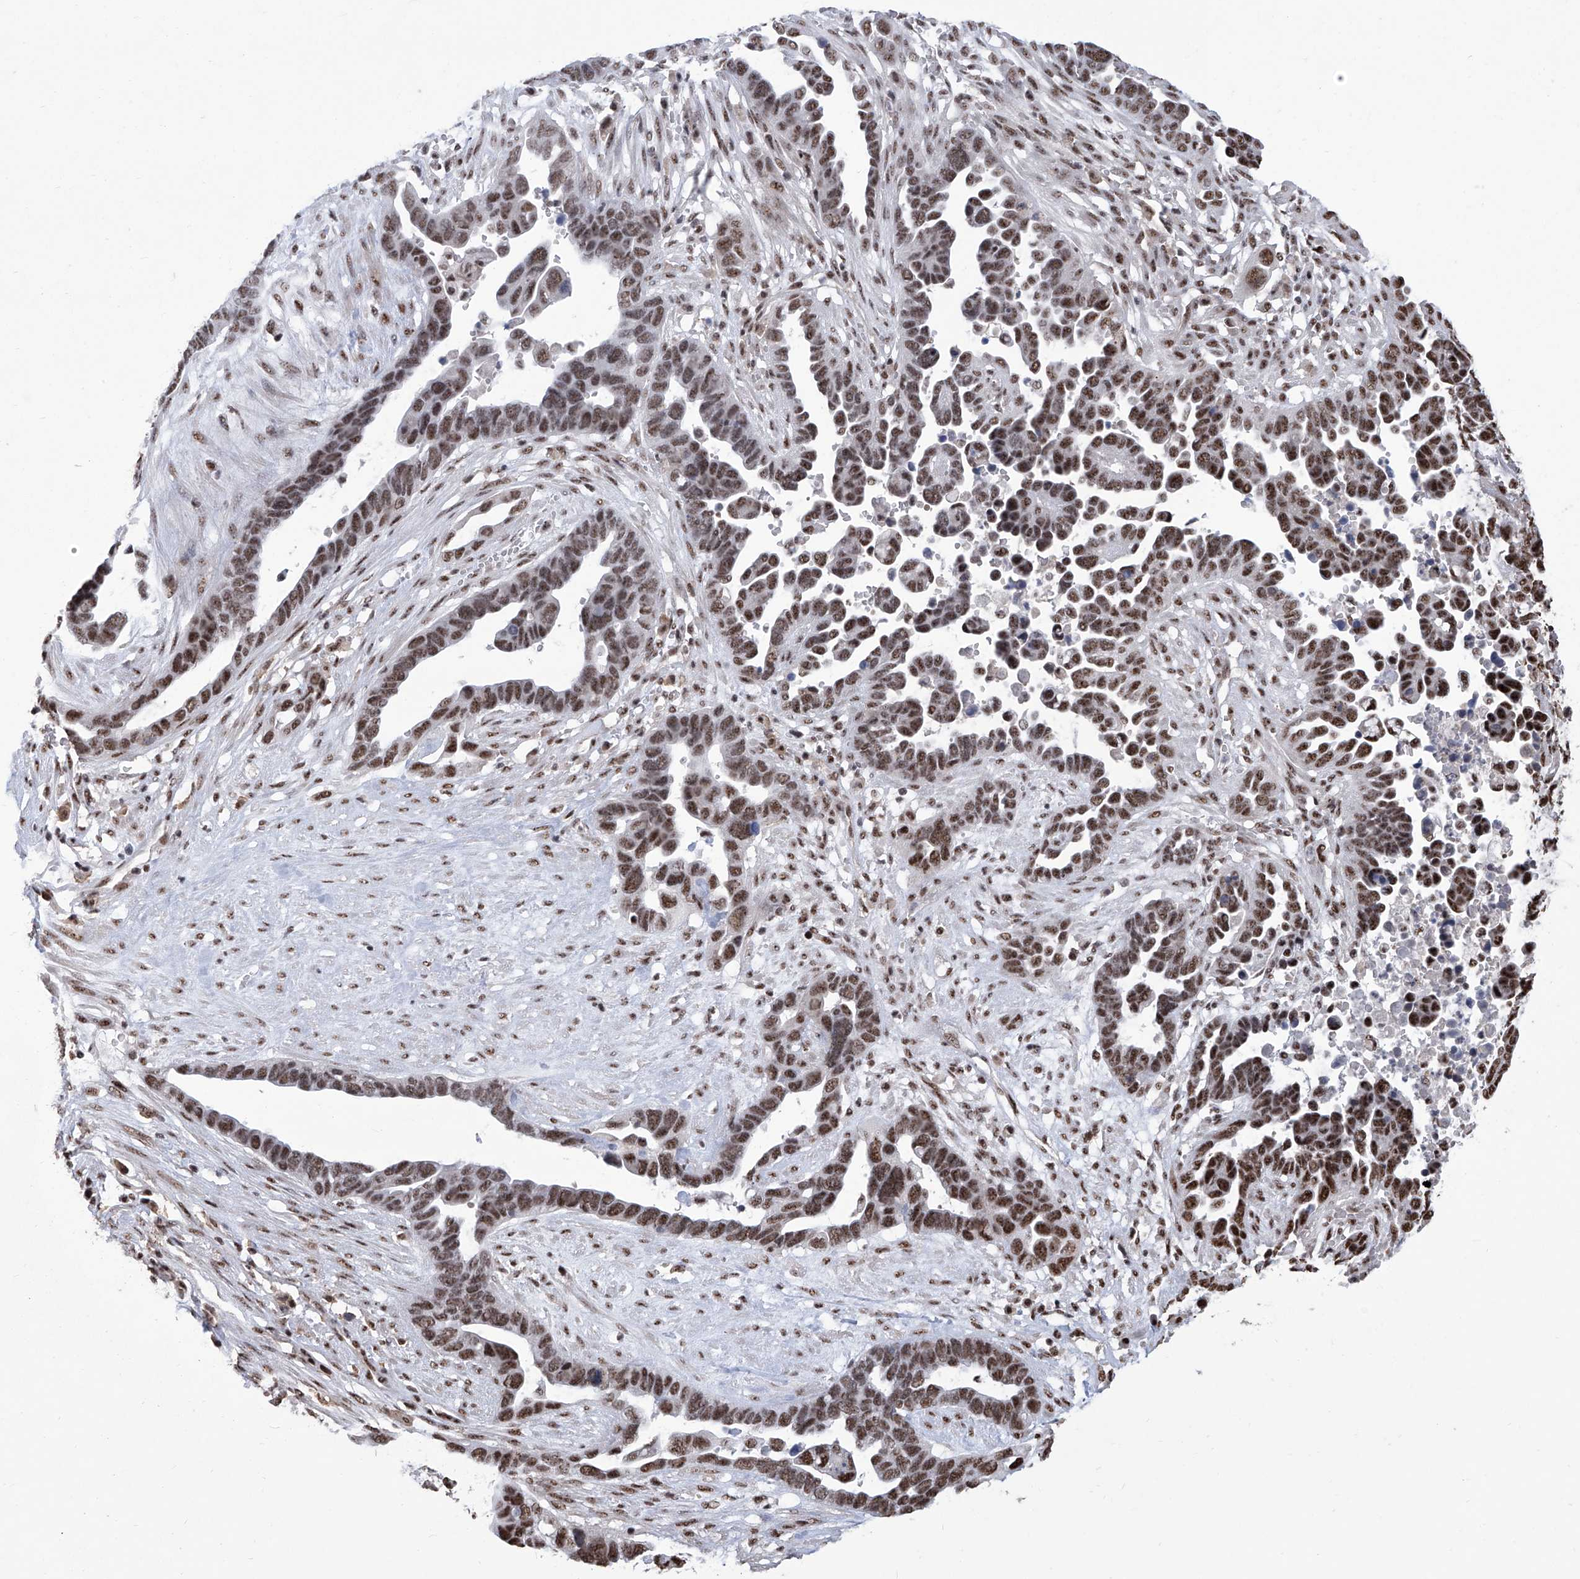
{"staining": {"intensity": "strong", "quantity": "25%-75%", "location": "nuclear"}, "tissue": "ovarian cancer", "cell_type": "Tumor cells", "image_type": "cancer", "snomed": [{"axis": "morphology", "description": "Cystadenocarcinoma, serous, NOS"}, {"axis": "topography", "description": "Ovary"}], "caption": "Serous cystadenocarcinoma (ovarian) stained with immunohistochemistry (IHC) displays strong nuclear positivity in approximately 25%-75% of tumor cells.", "gene": "FBXL4", "patient": {"sex": "female", "age": 54}}